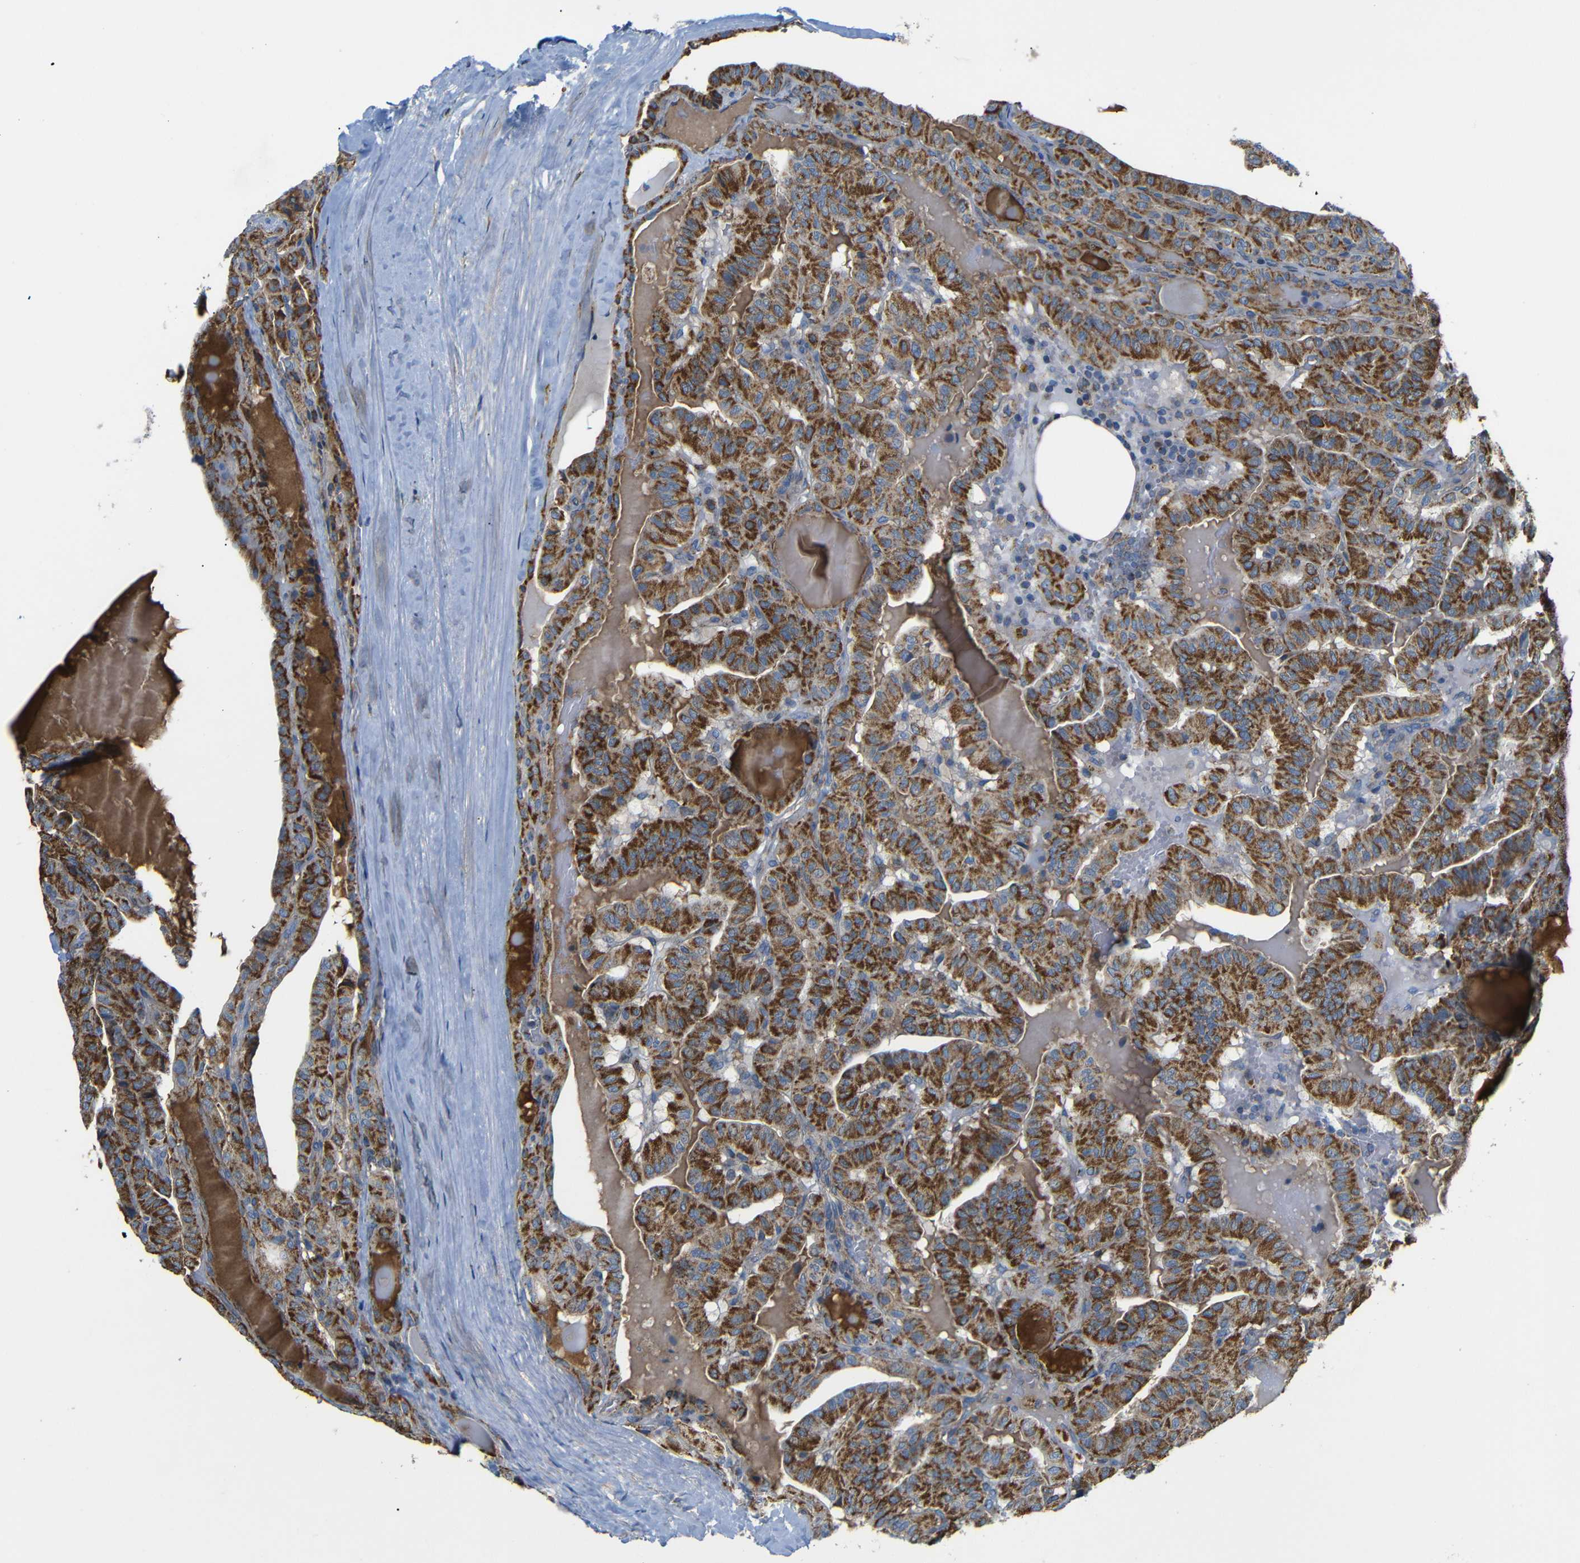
{"staining": {"intensity": "strong", "quantity": ">75%", "location": "cytoplasmic/membranous"}, "tissue": "head and neck cancer", "cell_type": "Tumor cells", "image_type": "cancer", "snomed": [{"axis": "morphology", "description": "Squamous cell carcinoma, NOS"}, {"axis": "topography", "description": "Oral tissue"}, {"axis": "topography", "description": "Head-Neck"}], "caption": "High-power microscopy captured an IHC image of head and neck squamous cell carcinoma, revealing strong cytoplasmic/membranous expression in about >75% of tumor cells.", "gene": "FAM171B", "patient": {"sex": "female", "age": 50}}